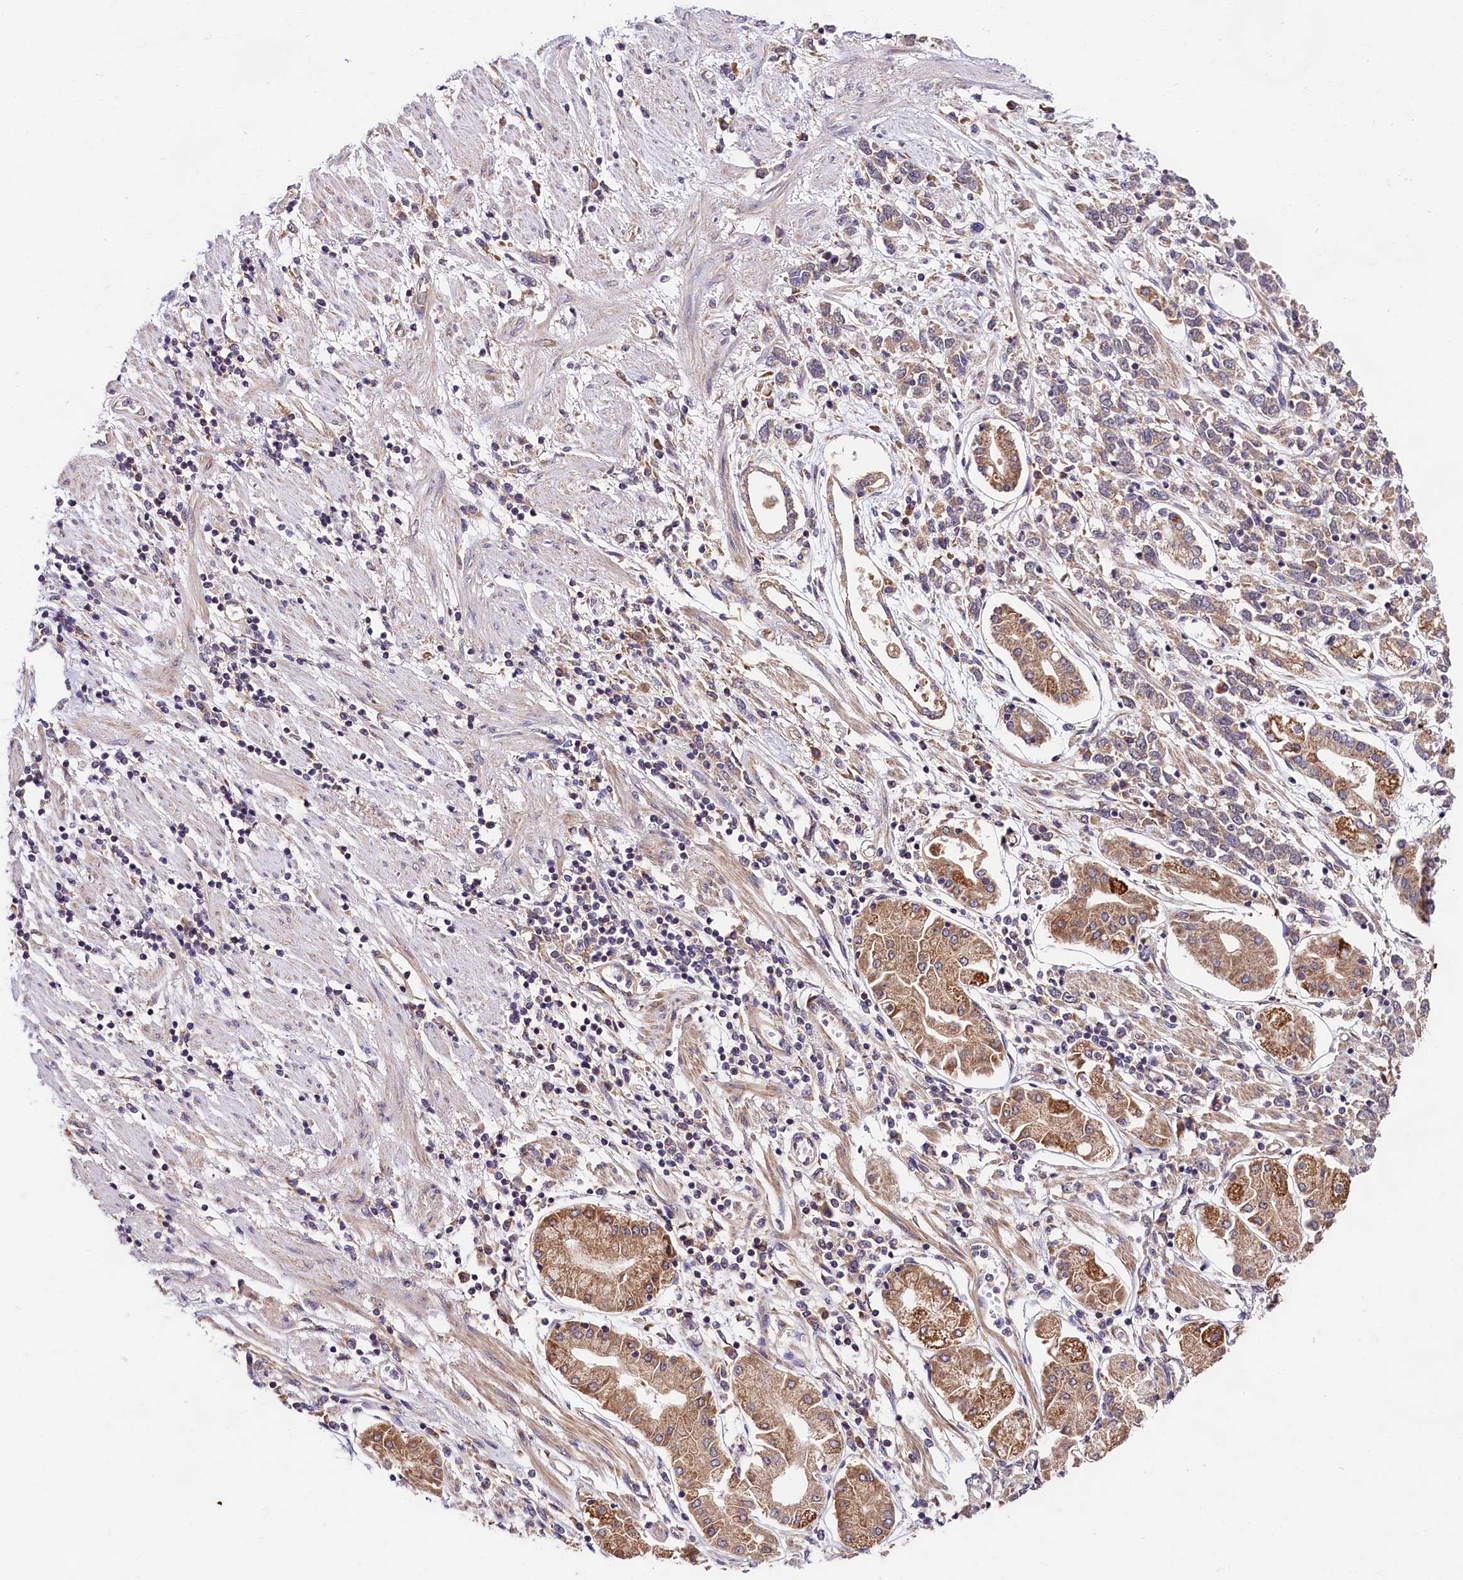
{"staining": {"intensity": "weak", "quantity": "25%-75%", "location": "cytoplasmic/membranous"}, "tissue": "stomach cancer", "cell_type": "Tumor cells", "image_type": "cancer", "snomed": [{"axis": "morphology", "description": "Adenocarcinoma, NOS"}, {"axis": "topography", "description": "Stomach"}], "caption": "Stomach cancer stained with a brown dye shows weak cytoplasmic/membranous positive positivity in about 25%-75% of tumor cells.", "gene": "SPG11", "patient": {"sex": "female", "age": 76}}